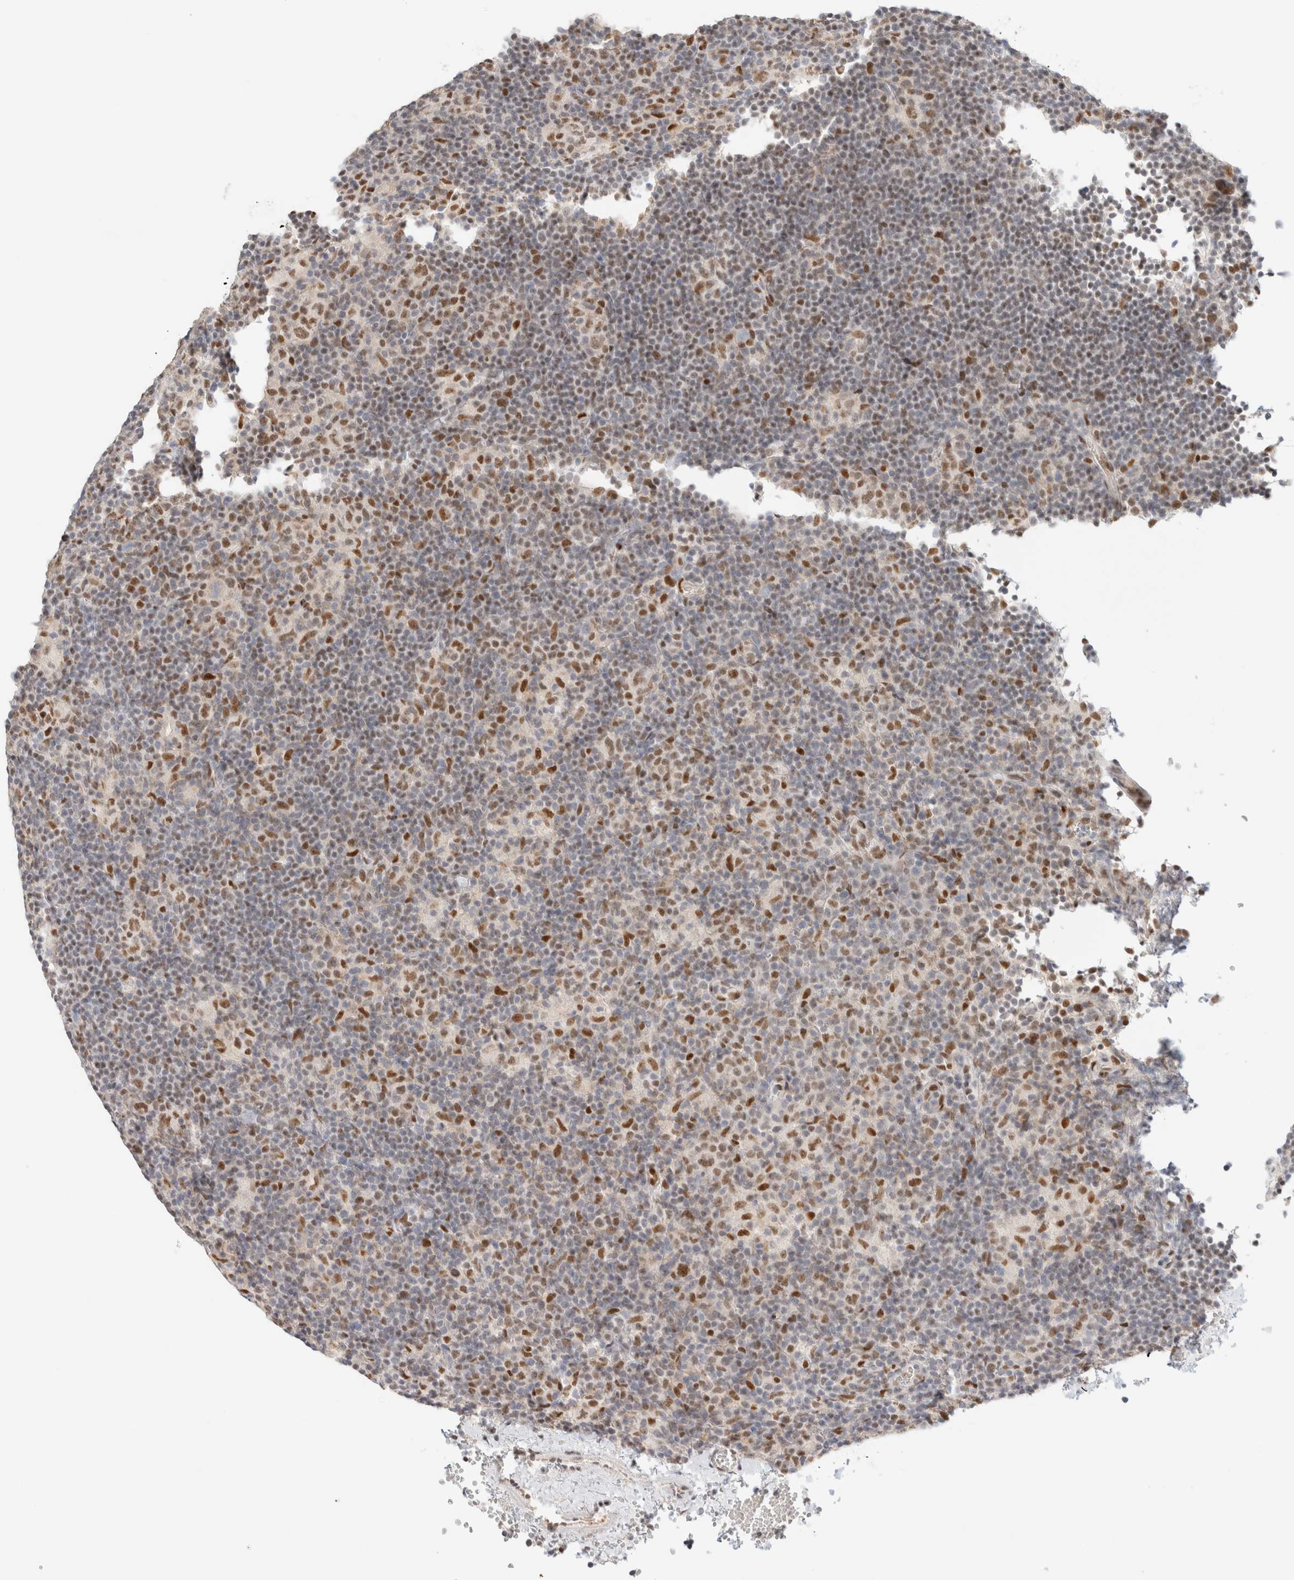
{"staining": {"intensity": "moderate", "quantity": ">75%", "location": "nuclear"}, "tissue": "lymphoma", "cell_type": "Tumor cells", "image_type": "cancer", "snomed": [{"axis": "morphology", "description": "Hodgkin's disease, NOS"}, {"axis": "topography", "description": "Lymph node"}], "caption": "There is medium levels of moderate nuclear positivity in tumor cells of Hodgkin's disease, as demonstrated by immunohistochemical staining (brown color).", "gene": "ZNF768", "patient": {"sex": "female", "age": 57}}